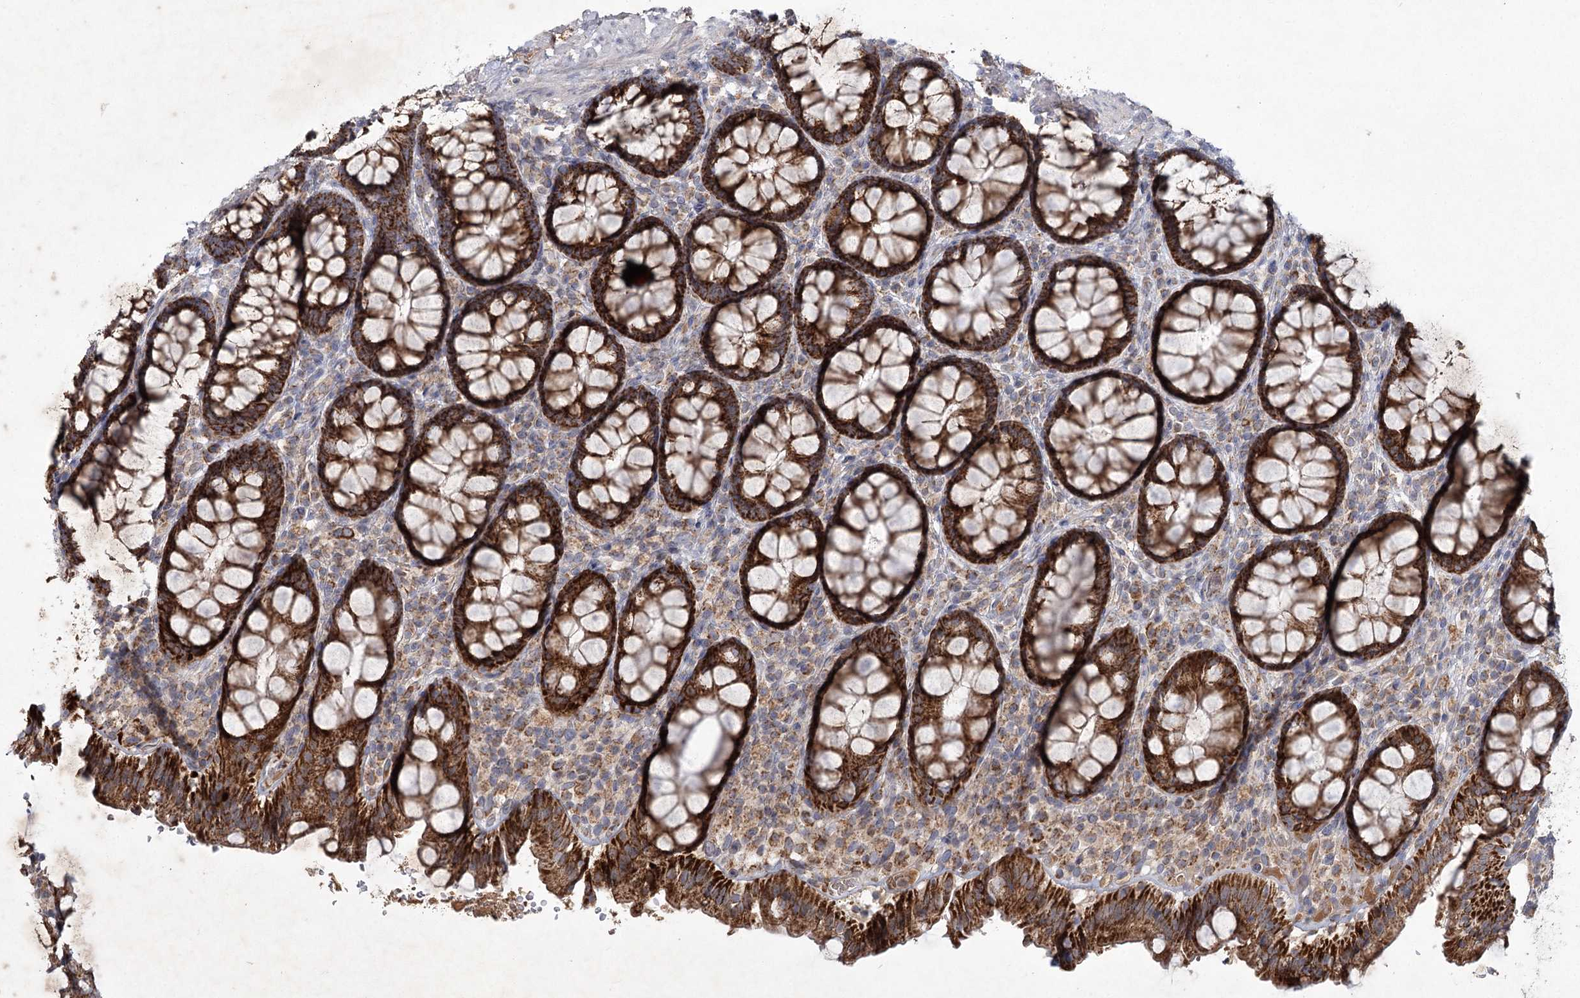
{"staining": {"intensity": "strong", "quantity": ">75%", "location": "cytoplasmic/membranous"}, "tissue": "rectum", "cell_type": "Glandular cells", "image_type": "normal", "snomed": [{"axis": "morphology", "description": "Normal tissue, NOS"}, {"axis": "topography", "description": "Rectum"}], "caption": "The photomicrograph demonstrates immunohistochemical staining of normal rectum. There is strong cytoplasmic/membranous staining is present in approximately >75% of glandular cells. (DAB IHC, brown staining for protein, blue staining for nuclei).", "gene": "MRPL44", "patient": {"sex": "male", "age": 83}}